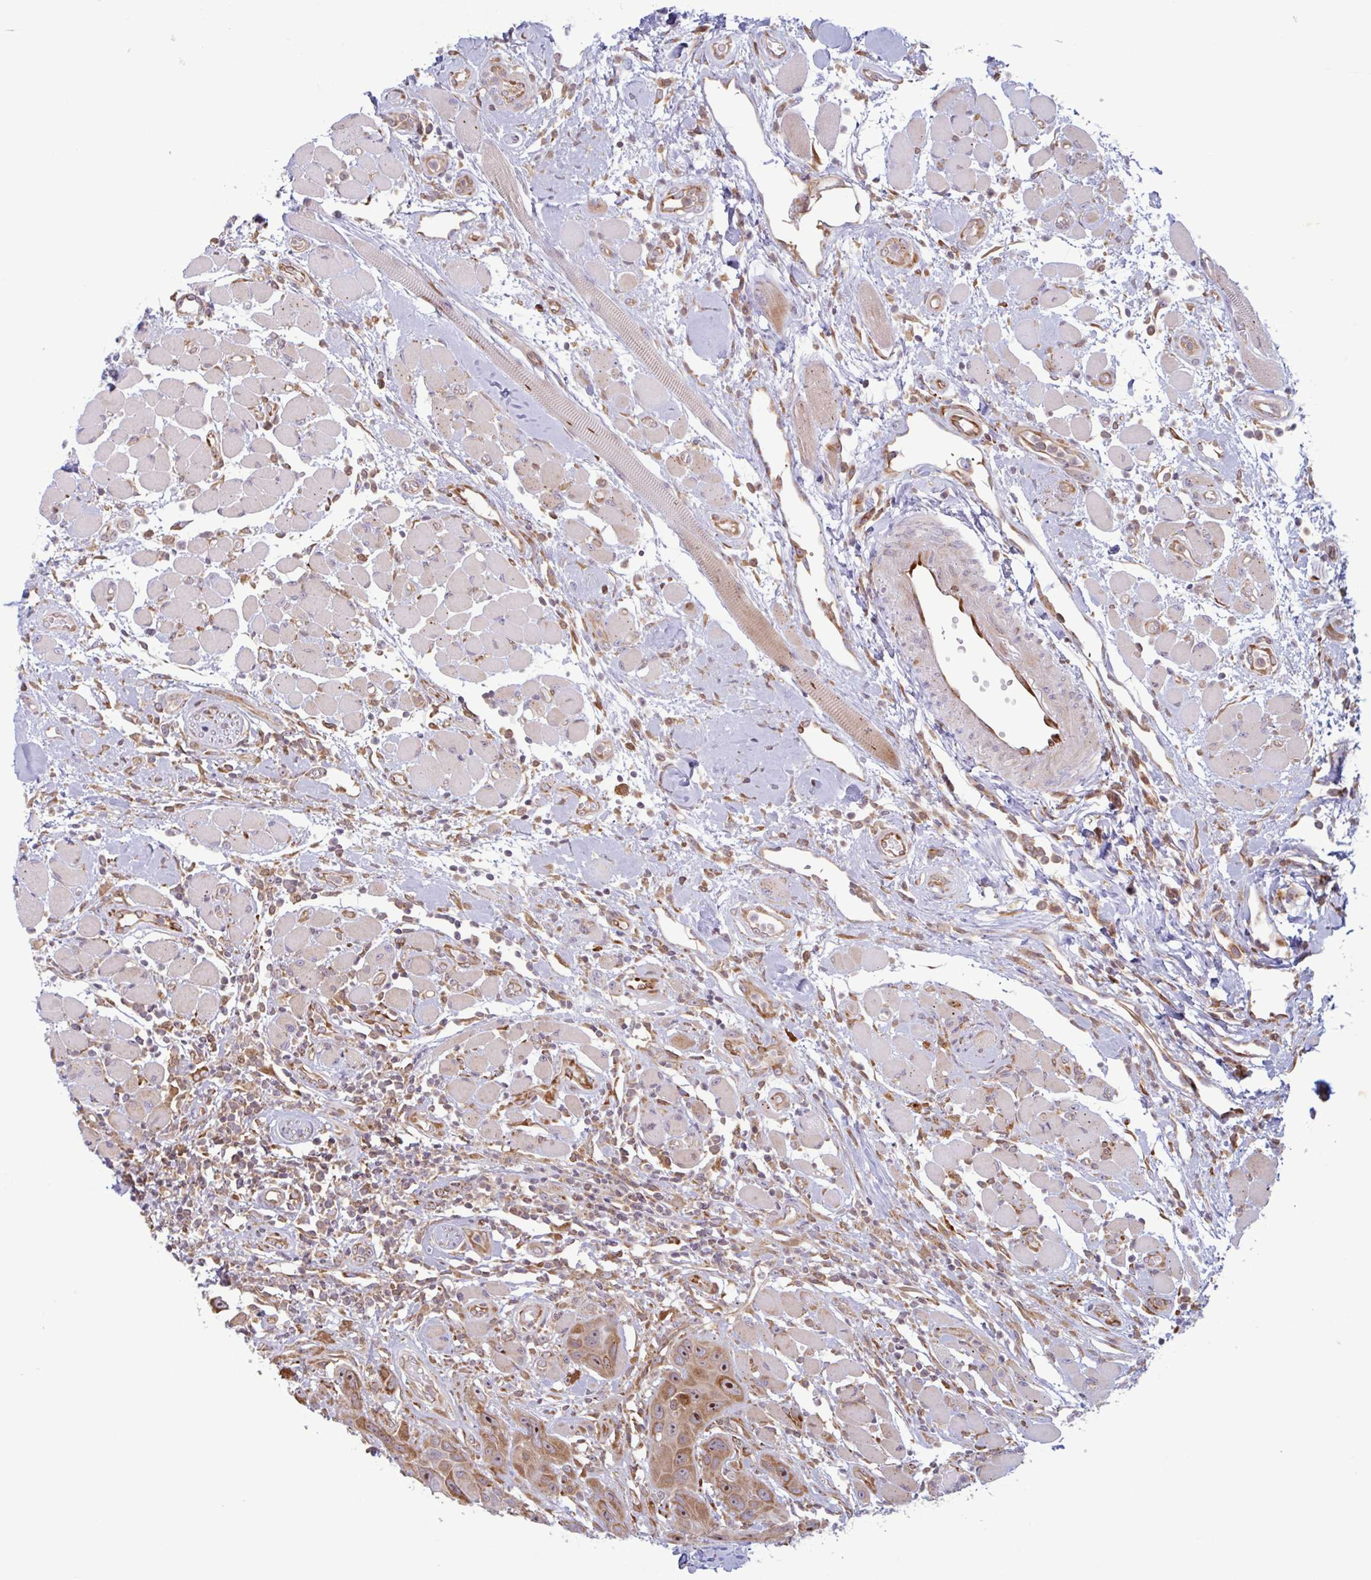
{"staining": {"intensity": "moderate", "quantity": ">75%", "location": "cytoplasmic/membranous,nuclear"}, "tissue": "head and neck cancer", "cell_type": "Tumor cells", "image_type": "cancer", "snomed": [{"axis": "morphology", "description": "Squamous cell carcinoma, NOS"}, {"axis": "topography", "description": "Head-Neck"}], "caption": "A brown stain shows moderate cytoplasmic/membranous and nuclear staining of a protein in human head and neck cancer tumor cells. Nuclei are stained in blue.", "gene": "RIT1", "patient": {"sex": "female", "age": 59}}